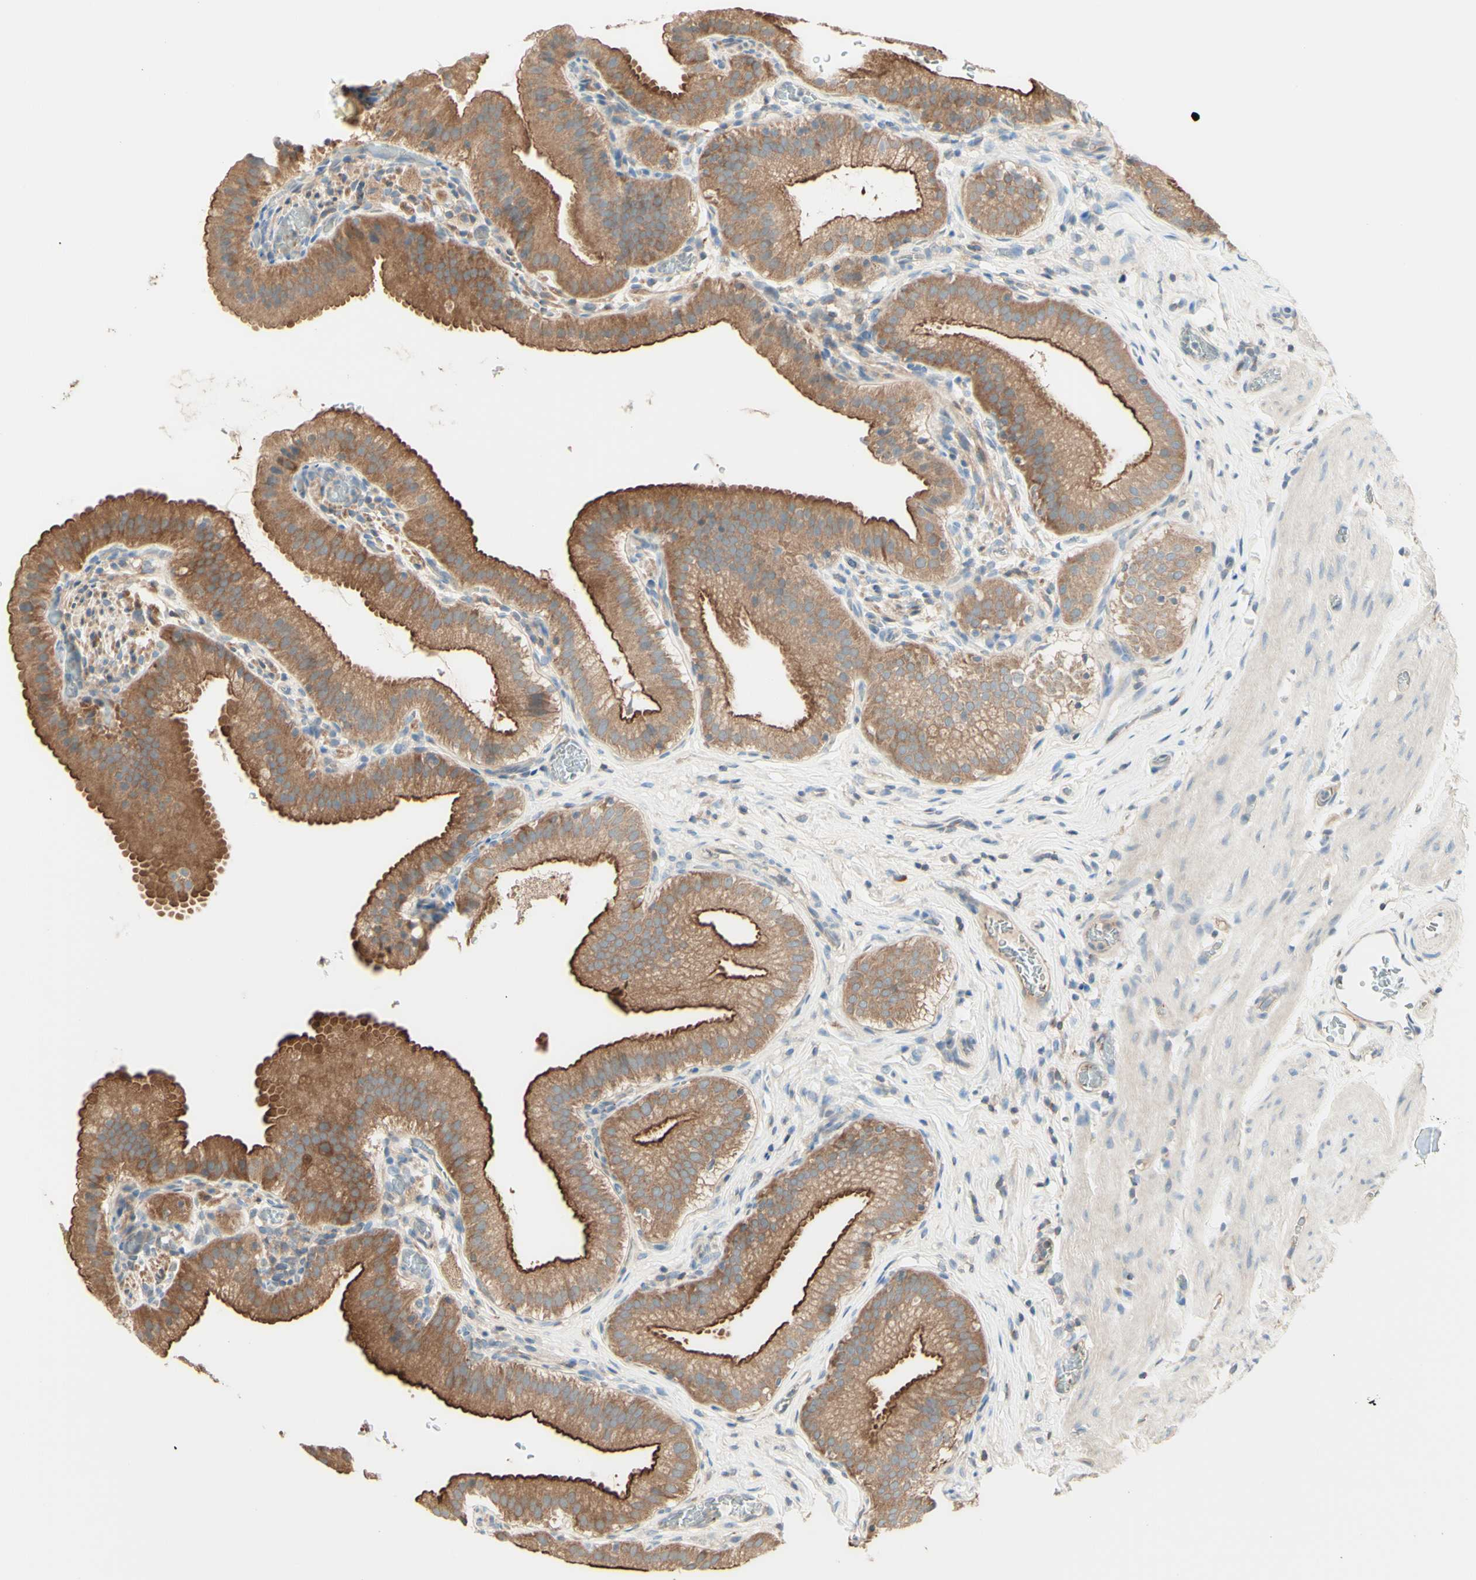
{"staining": {"intensity": "strong", "quantity": ">75%", "location": "cytoplasmic/membranous"}, "tissue": "gallbladder", "cell_type": "Glandular cells", "image_type": "normal", "snomed": [{"axis": "morphology", "description": "Normal tissue, NOS"}, {"axis": "topography", "description": "Gallbladder"}], "caption": "This histopathology image displays normal gallbladder stained with immunohistochemistry (IHC) to label a protein in brown. The cytoplasmic/membranous of glandular cells show strong positivity for the protein. Nuclei are counter-stained blue.", "gene": "MTM1", "patient": {"sex": "male", "age": 54}}